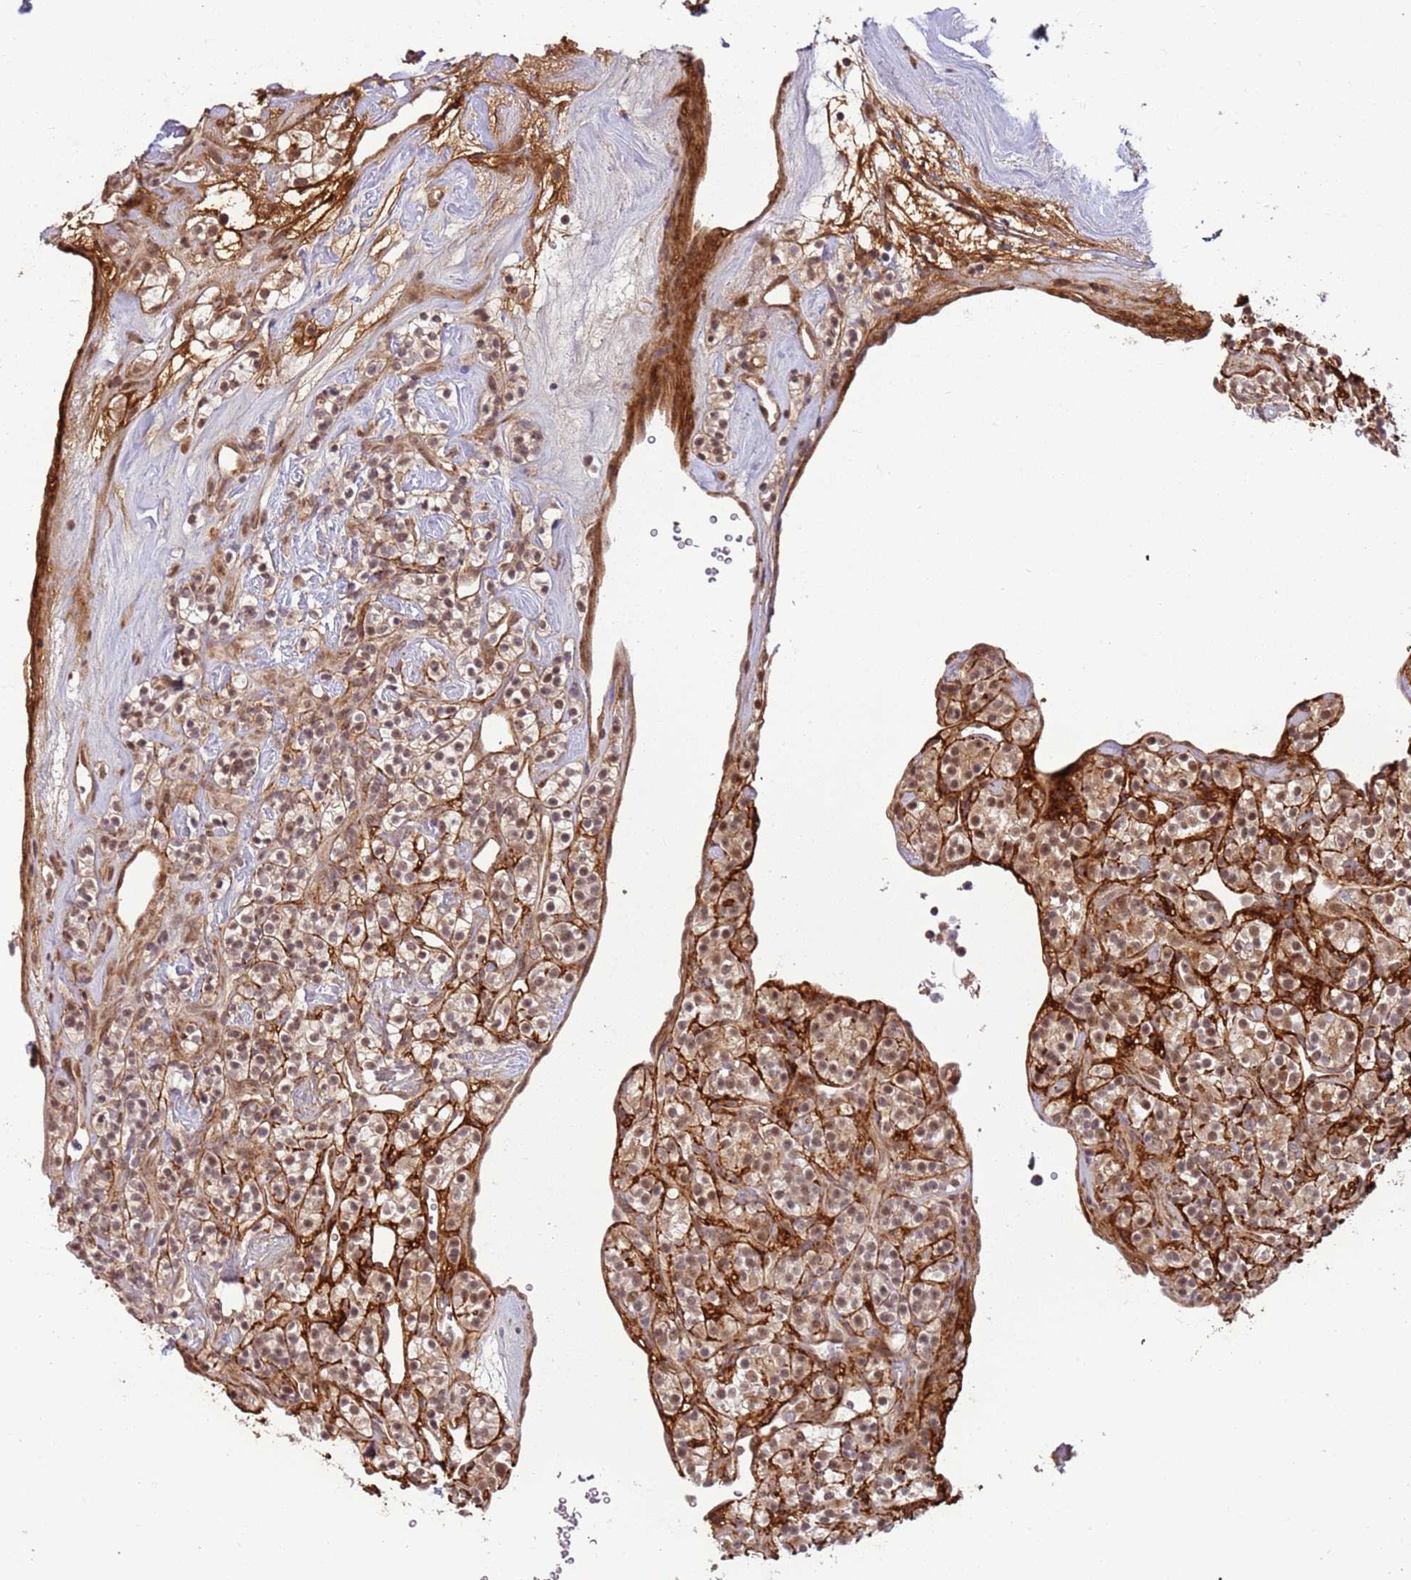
{"staining": {"intensity": "weak", "quantity": ">75%", "location": "nuclear"}, "tissue": "renal cancer", "cell_type": "Tumor cells", "image_type": "cancer", "snomed": [{"axis": "morphology", "description": "Adenocarcinoma, NOS"}, {"axis": "topography", "description": "Kidney"}], "caption": "An IHC histopathology image of neoplastic tissue is shown. Protein staining in brown shows weak nuclear positivity in renal cancer (adenocarcinoma) within tumor cells.", "gene": "POLR3H", "patient": {"sex": "male", "age": 77}}